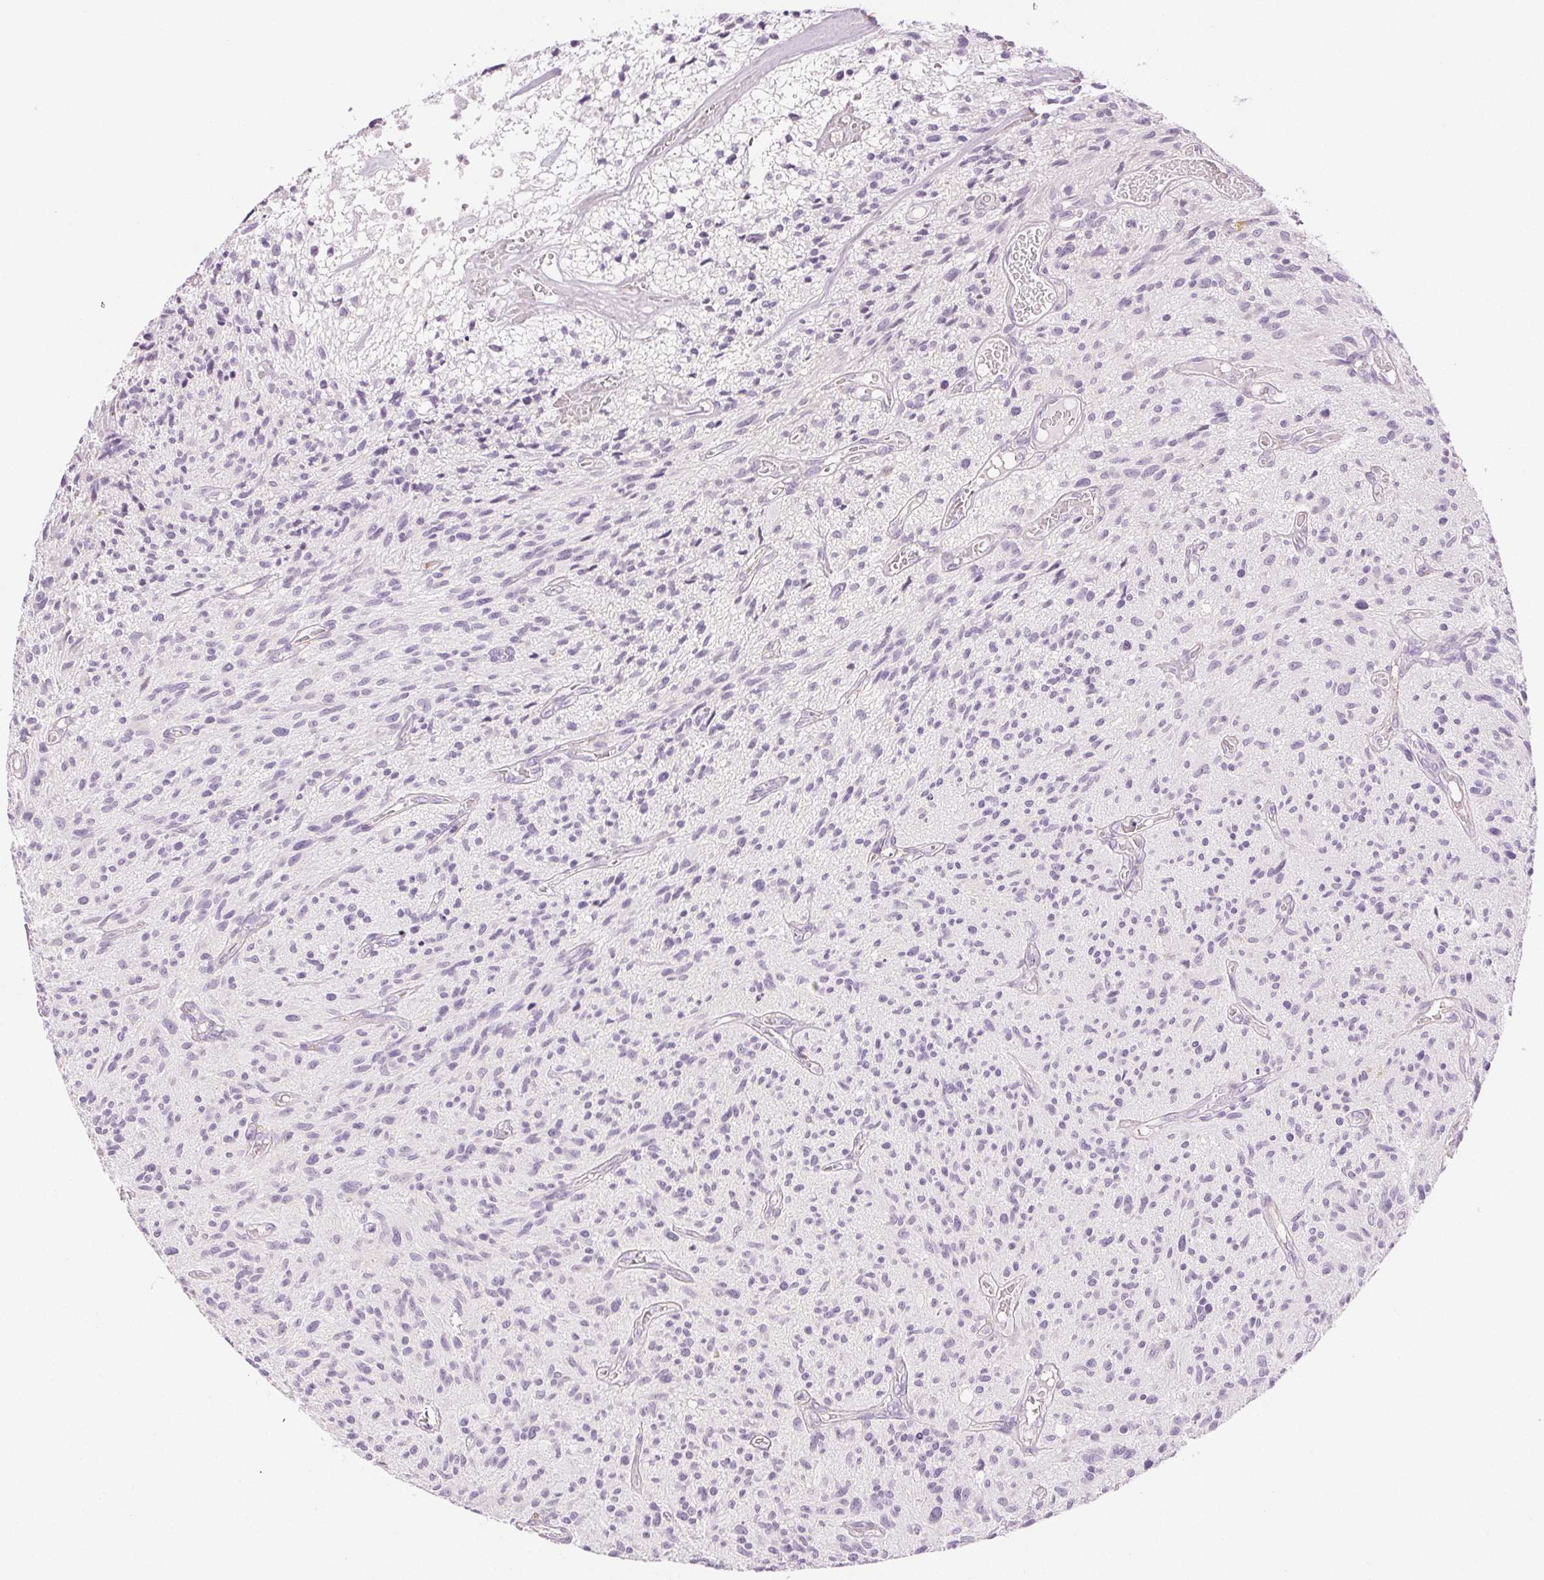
{"staining": {"intensity": "negative", "quantity": "none", "location": "none"}, "tissue": "glioma", "cell_type": "Tumor cells", "image_type": "cancer", "snomed": [{"axis": "morphology", "description": "Glioma, malignant, High grade"}, {"axis": "topography", "description": "Brain"}], "caption": "Tumor cells show no significant protein positivity in malignant glioma (high-grade). Brightfield microscopy of IHC stained with DAB (3,3'-diaminobenzidine) (brown) and hematoxylin (blue), captured at high magnification.", "gene": "SLC5A2", "patient": {"sex": "male", "age": 75}}